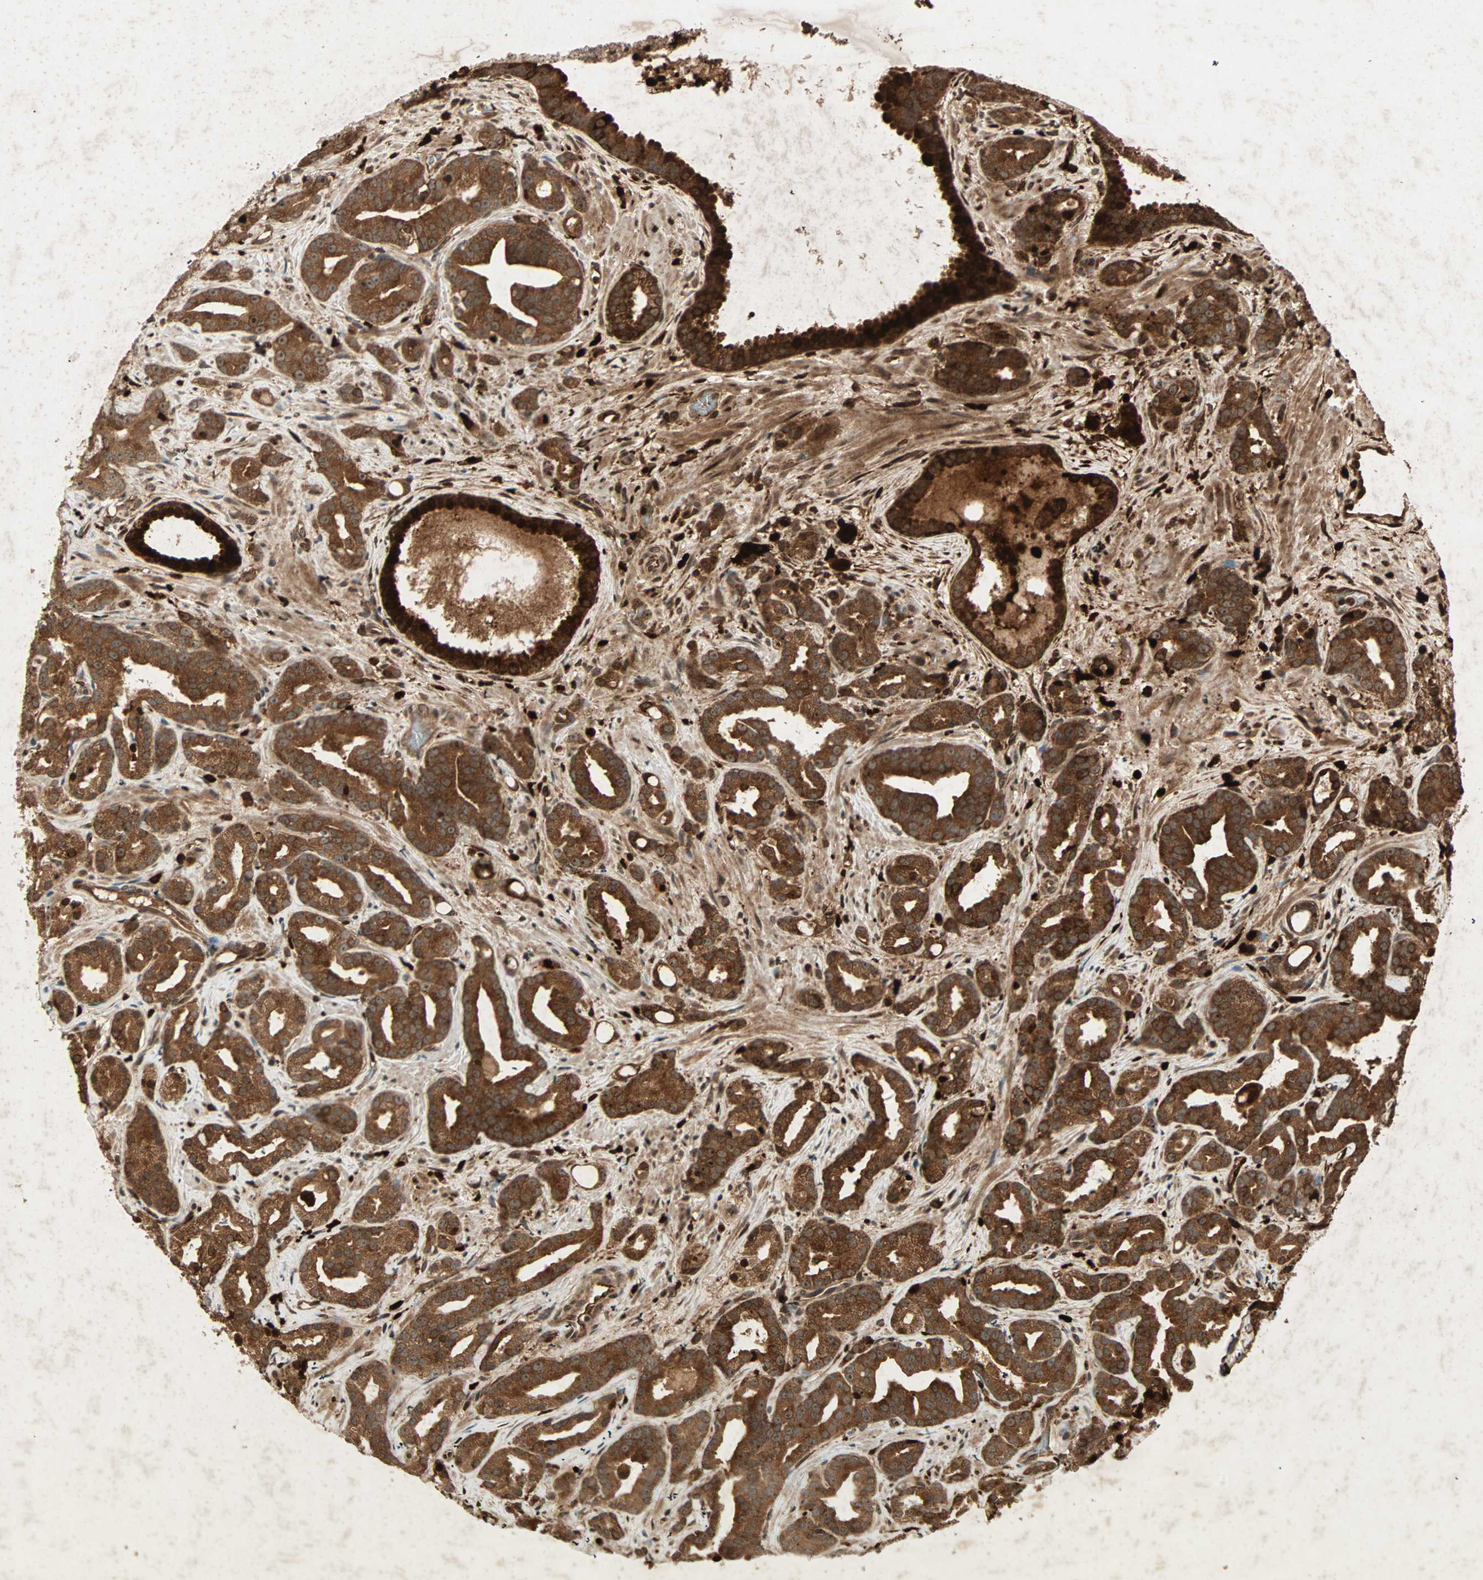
{"staining": {"intensity": "strong", "quantity": ">75%", "location": "cytoplasmic/membranous,nuclear"}, "tissue": "prostate cancer", "cell_type": "Tumor cells", "image_type": "cancer", "snomed": [{"axis": "morphology", "description": "Adenocarcinoma, Low grade"}, {"axis": "topography", "description": "Prostate"}], "caption": "Immunohistochemical staining of human prostate cancer (adenocarcinoma (low-grade)) reveals high levels of strong cytoplasmic/membranous and nuclear protein expression in about >75% of tumor cells.", "gene": "RFFL", "patient": {"sex": "male", "age": 63}}